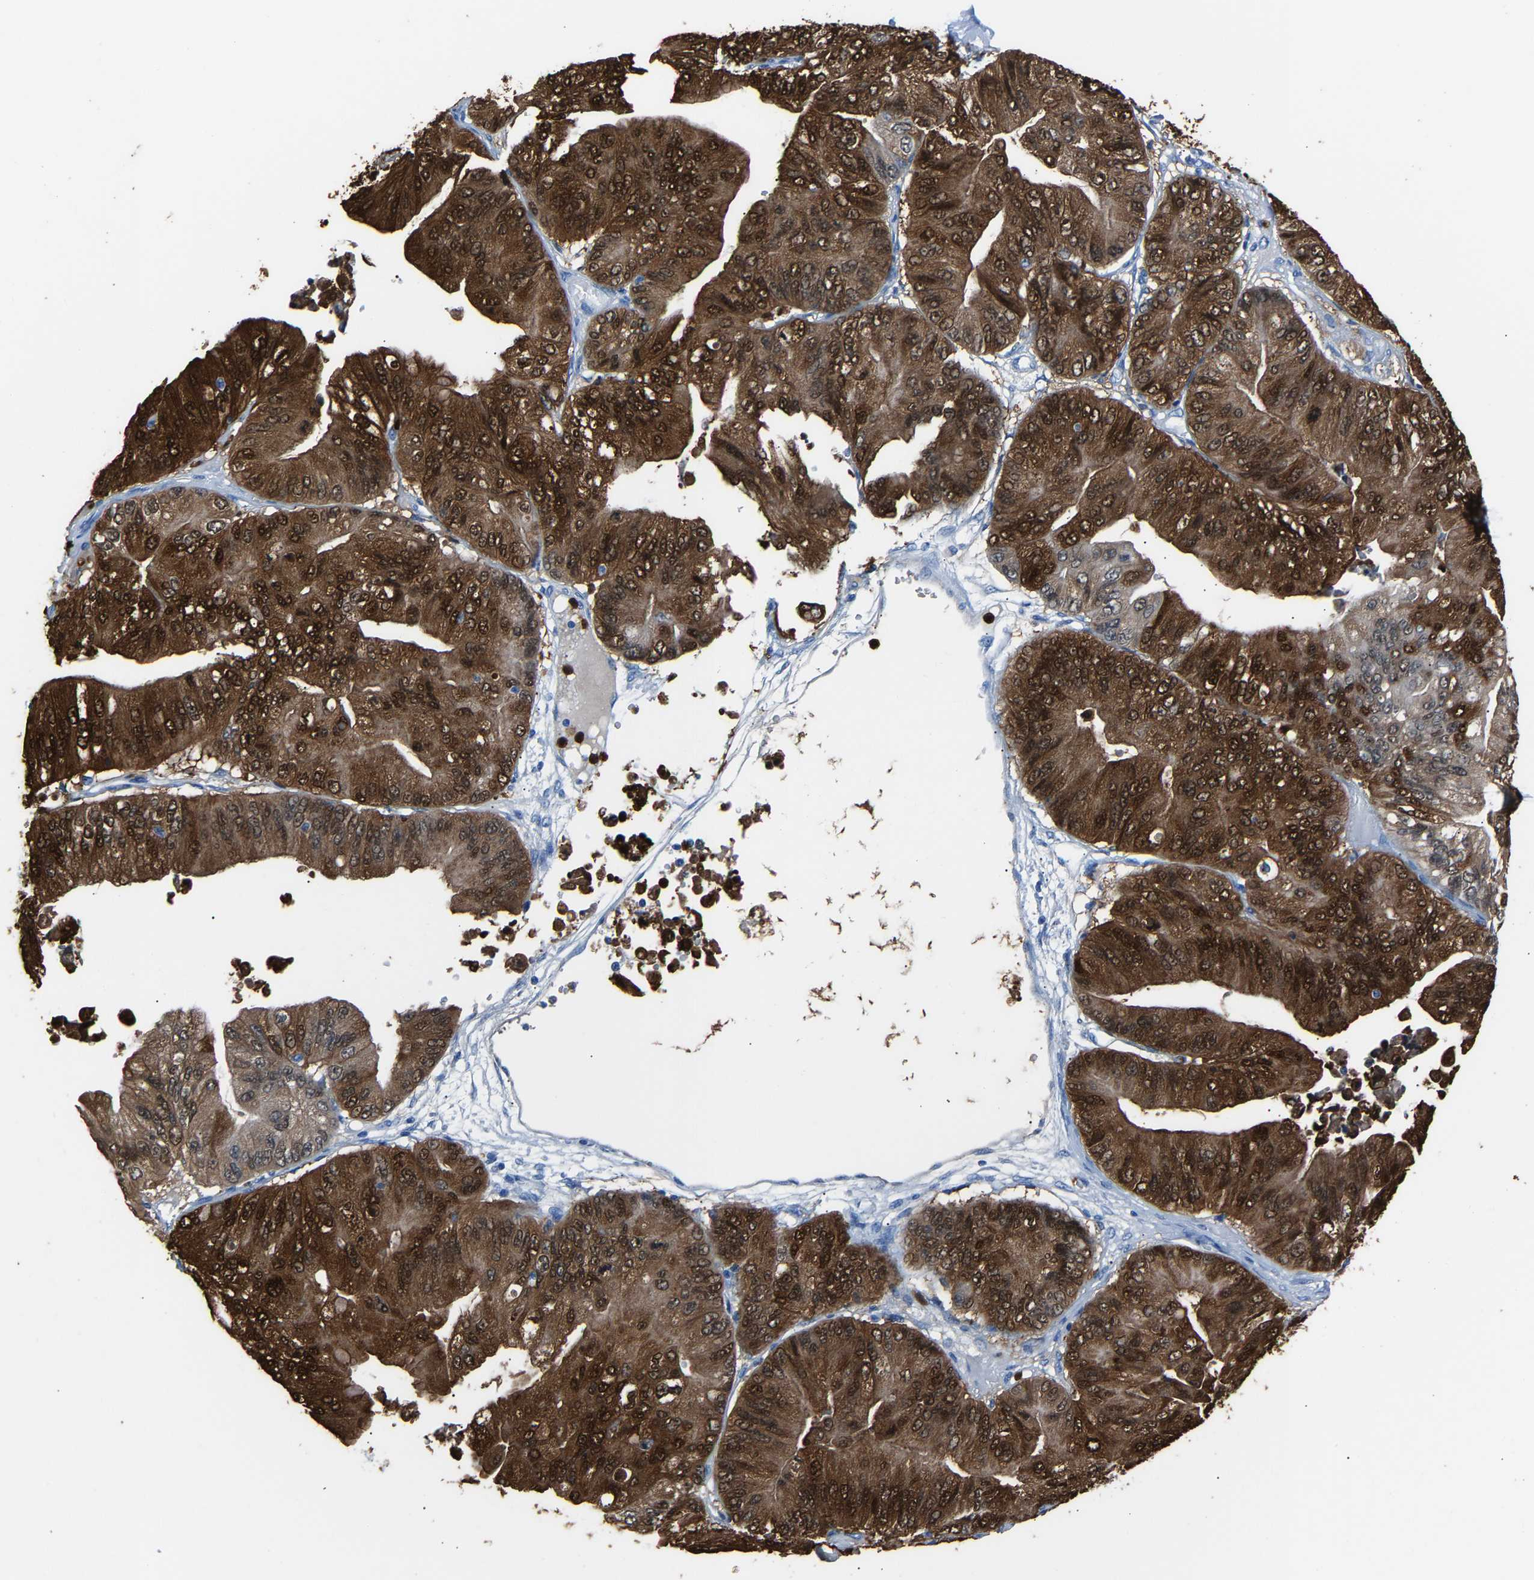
{"staining": {"intensity": "strong", "quantity": ">75%", "location": "cytoplasmic/membranous,nuclear"}, "tissue": "ovarian cancer", "cell_type": "Tumor cells", "image_type": "cancer", "snomed": [{"axis": "morphology", "description": "Cystadenocarcinoma, mucinous, NOS"}, {"axis": "topography", "description": "Ovary"}], "caption": "Ovarian cancer (mucinous cystadenocarcinoma) stained for a protein shows strong cytoplasmic/membranous and nuclear positivity in tumor cells.", "gene": "S100P", "patient": {"sex": "female", "age": 61}}